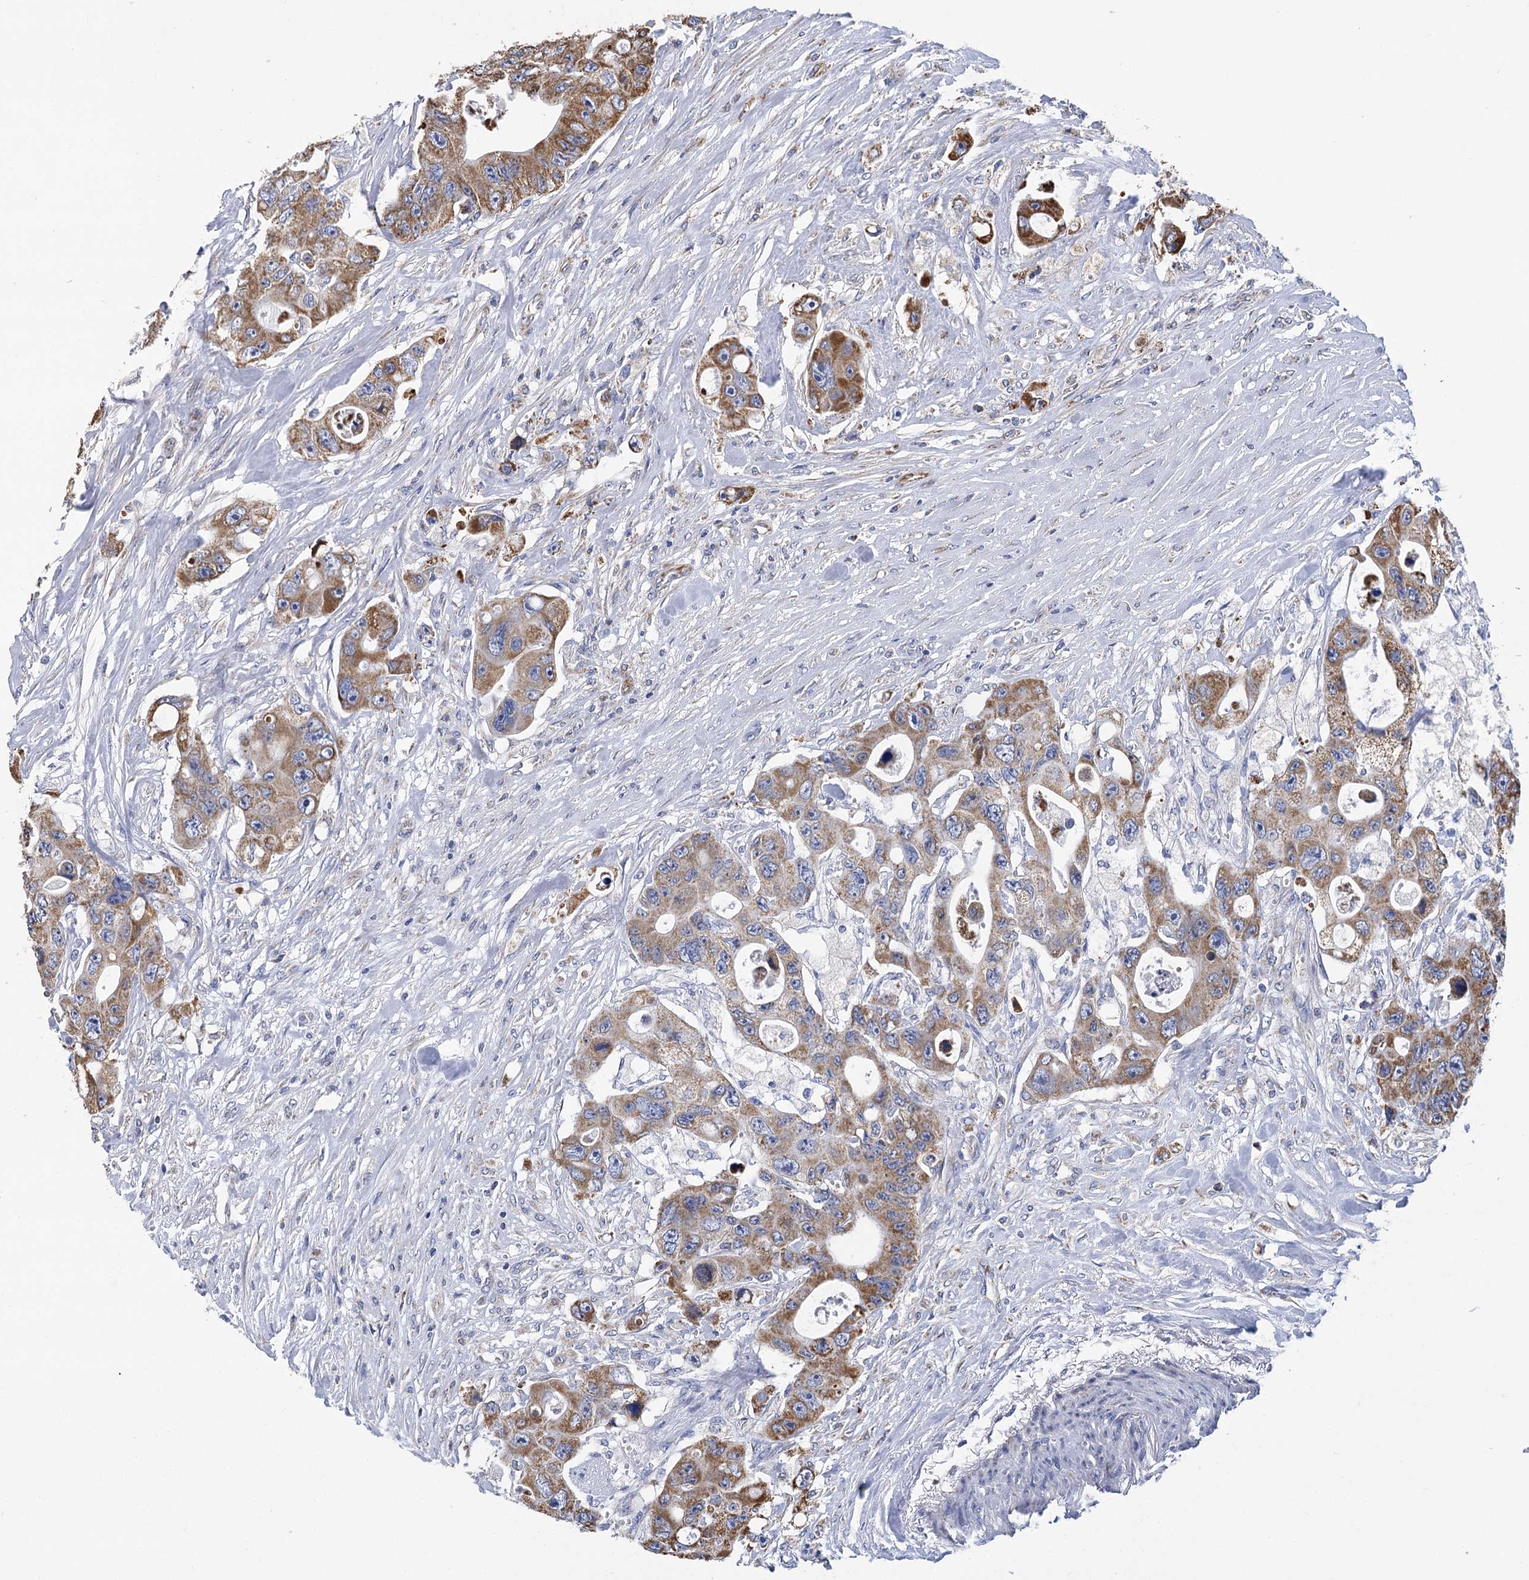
{"staining": {"intensity": "moderate", "quantity": ">75%", "location": "cytoplasmic/membranous"}, "tissue": "colorectal cancer", "cell_type": "Tumor cells", "image_type": "cancer", "snomed": [{"axis": "morphology", "description": "Adenocarcinoma, NOS"}, {"axis": "topography", "description": "Colon"}], "caption": "The micrograph demonstrates staining of colorectal cancer (adenocarcinoma), revealing moderate cytoplasmic/membranous protein positivity (brown color) within tumor cells.", "gene": "CCDC73", "patient": {"sex": "female", "age": 46}}